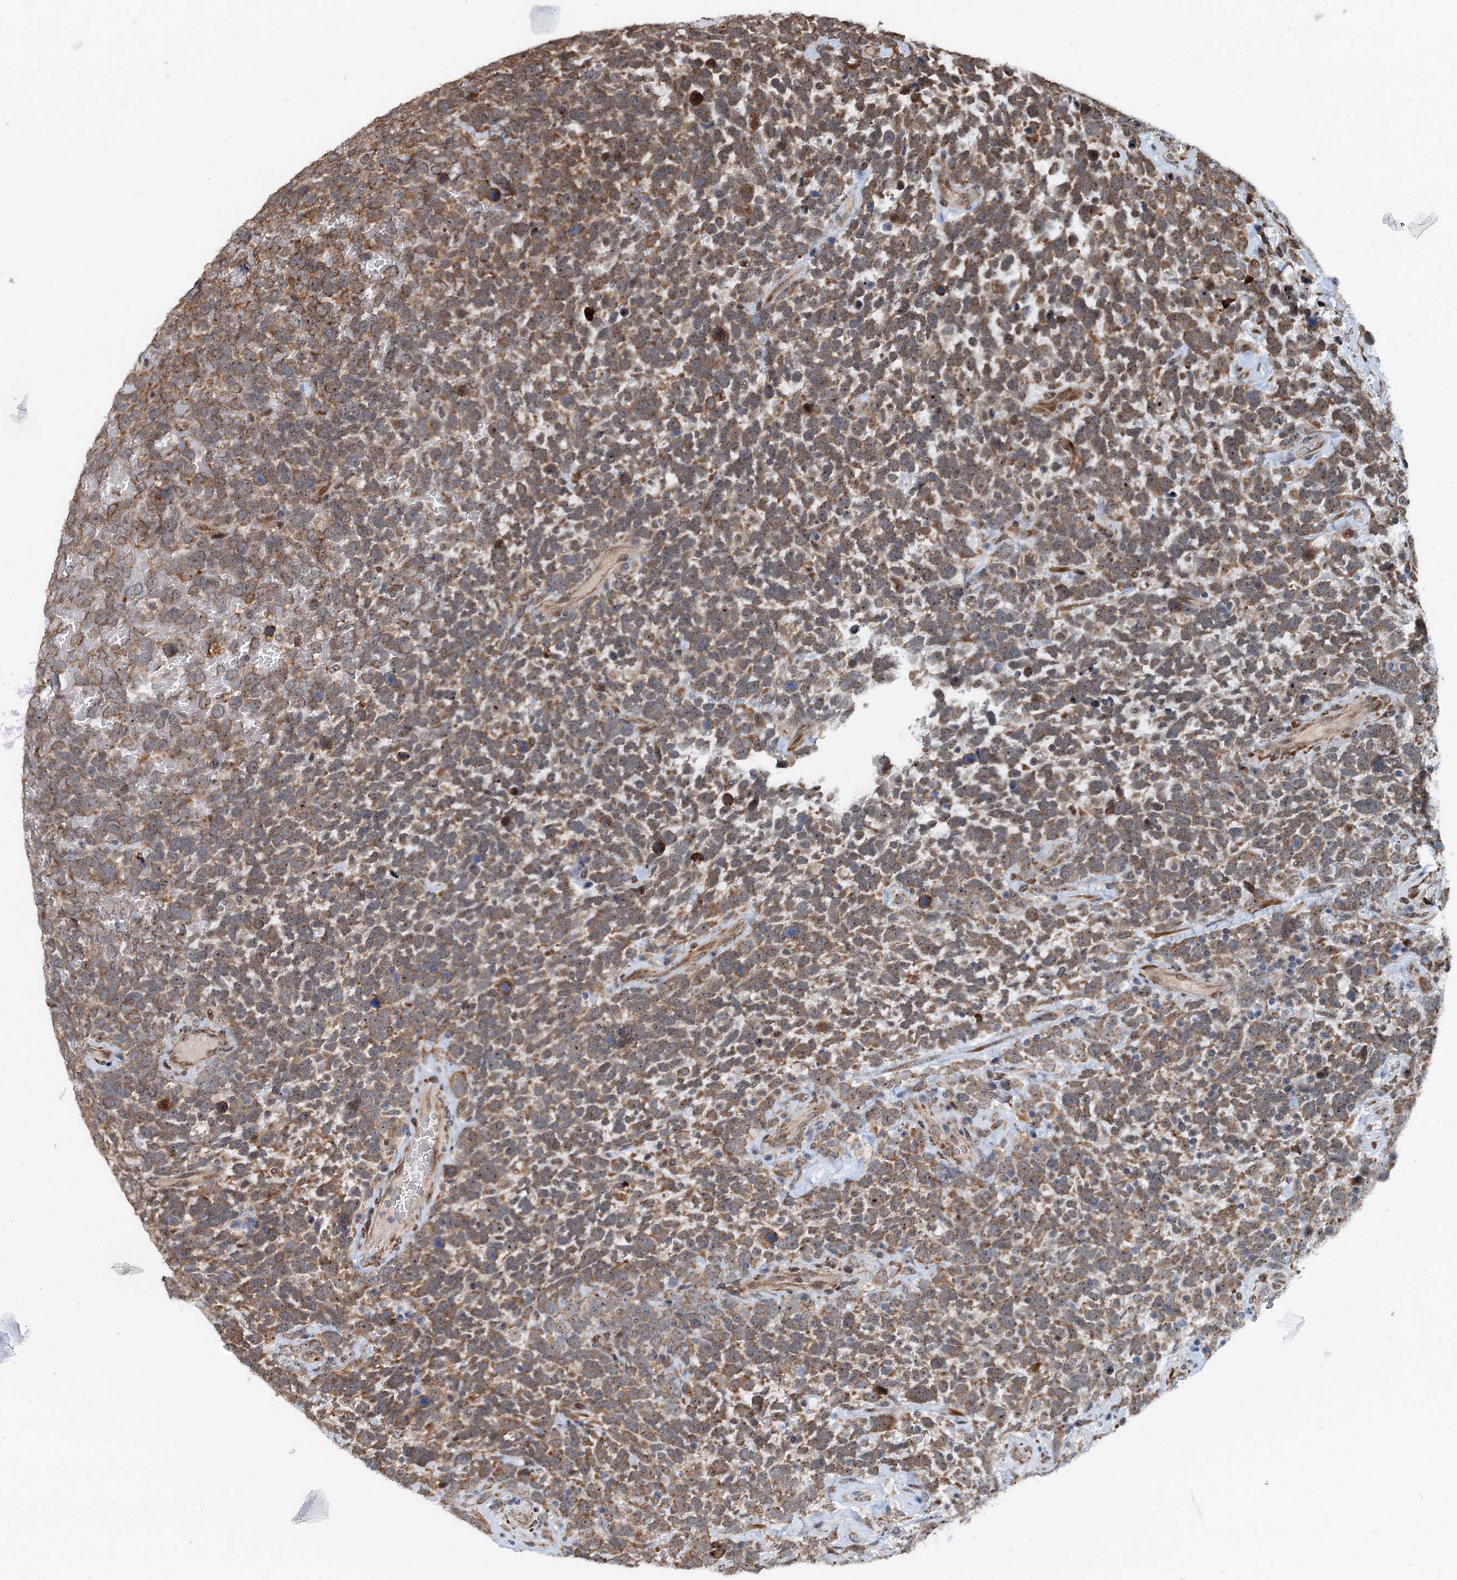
{"staining": {"intensity": "moderate", "quantity": ">75%", "location": "cytoplasmic/membranous"}, "tissue": "urothelial cancer", "cell_type": "Tumor cells", "image_type": "cancer", "snomed": [{"axis": "morphology", "description": "Urothelial carcinoma, High grade"}, {"axis": "topography", "description": "Urinary bladder"}], "caption": "The image shows a brown stain indicating the presence of a protein in the cytoplasmic/membranous of tumor cells in urothelial carcinoma (high-grade). The protein of interest is stained brown, and the nuclei are stained in blue (DAB IHC with brightfield microscopy, high magnification).", "gene": "DNAJC21", "patient": {"sex": "female", "age": 82}}